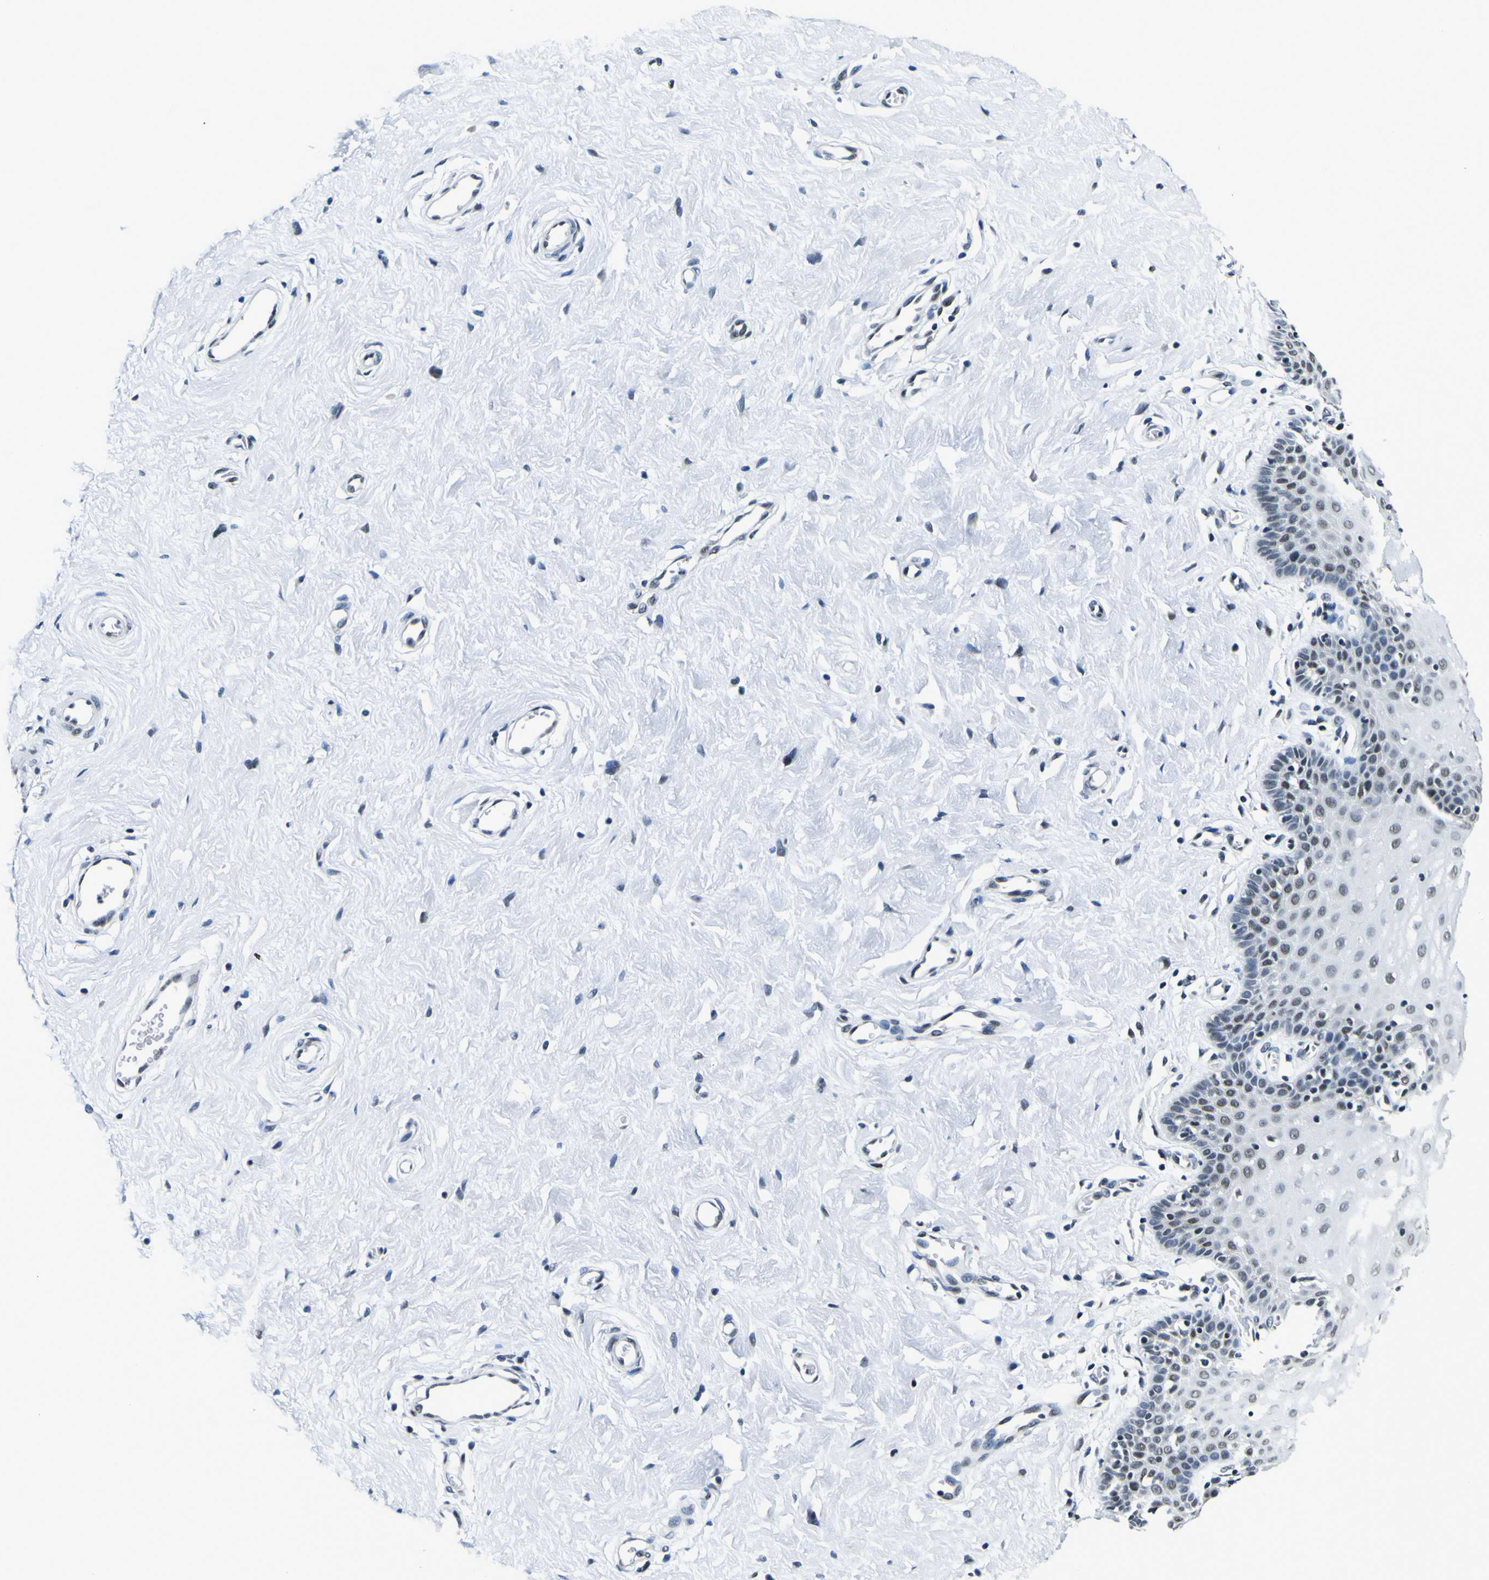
{"staining": {"intensity": "weak", "quantity": "<25%", "location": "nuclear"}, "tissue": "cervix", "cell_type": "Glandular cells", "image_type": "normal", "snomed": [{"axis": "morphology", "description": "Normal tissue, NOS"}, {"axis": "topography", "description": "Cervix"}], "caption": "Cervix stained for a protein using immunohistochemistry reveals no expression glandular cells.", "gene": "SP1", "patient": {"sex": "female", "age": 55}}